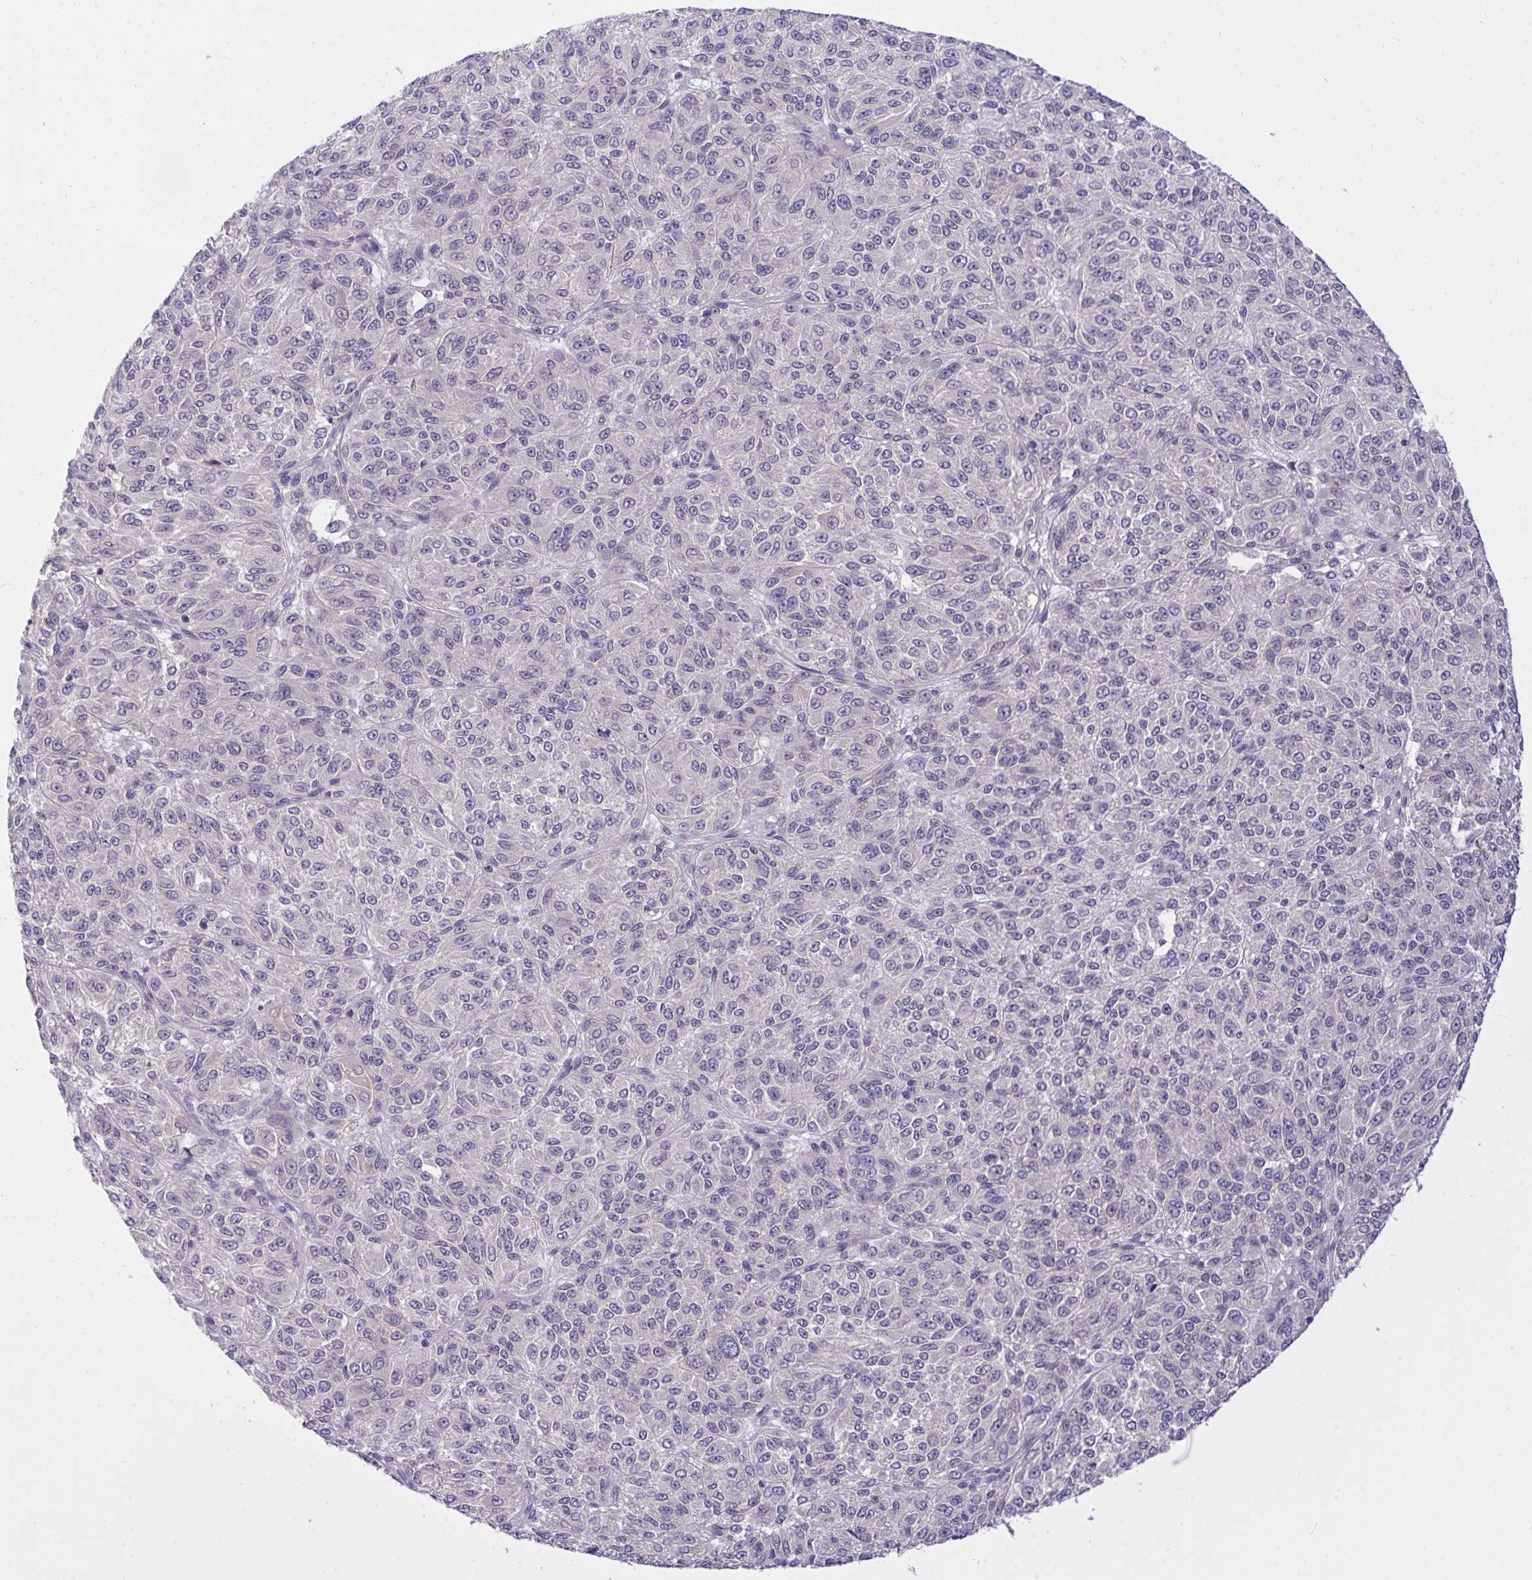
{"staining": {"intensity": "negative", "quantity": "none", "location": "none"}, "tissue": "melanoma", "cell_type": "Tumor cells", "image_type": "cancer", "snomed": [{"axis": "morphology", "description": "Malignant melanoma, Metastatic site"}, {"axis": "topography", "description": "Brain"}], "caption": "Immunohistochemical staining of human malignant melanoma (metastatic site) exhibits no significant staining in tumor cells. The staining was performed using DAB to visualize the protein expression in brown, while the nuclei were stained in blue with hematoxylin (Magnification: 20x).", "gene": "TLN2", "patient": {"sex": "female", "age": 56}}